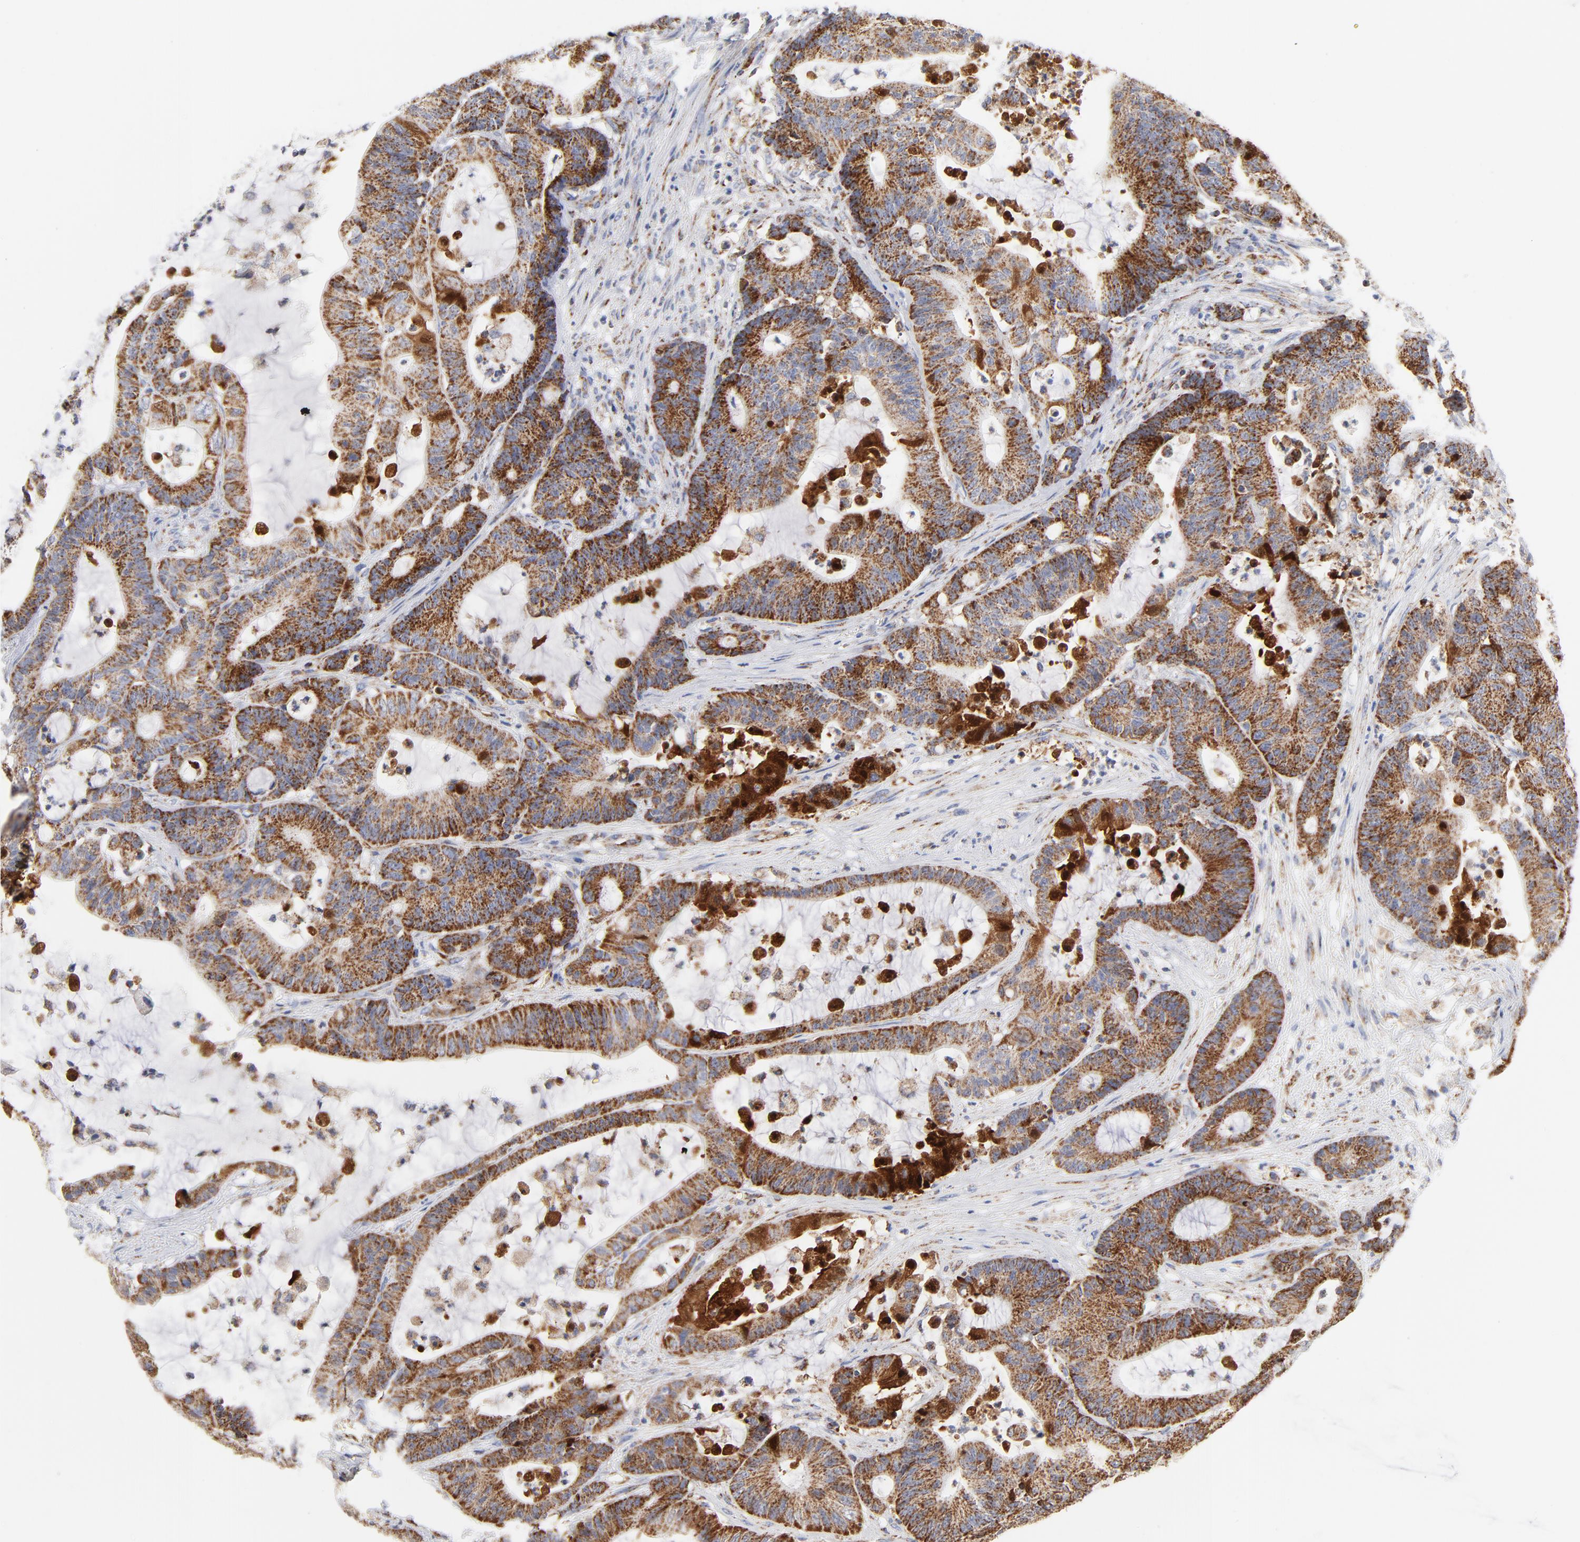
{"staining": {"intensity": "strong", "quantity": ">75%", "location": "cytoplasmic/membranous"}, "tissue": "colorectal cancer", "cell_type": "Tumor cells", "image_type": "cancer", "snomed": [{"axis": "morphology", "description": "Adenocarcinoma, NOS"}, {"axis": "topography", "description": "Colon"}], "caption": "Tumor cells reveal high levels of strong cytoplasmic/membranous expression in approximately >75% of cells in colorectal cancer (adenocarcinoma).", "gene": "DIABLO", "patient": {"sex": "female", "age": 84}}